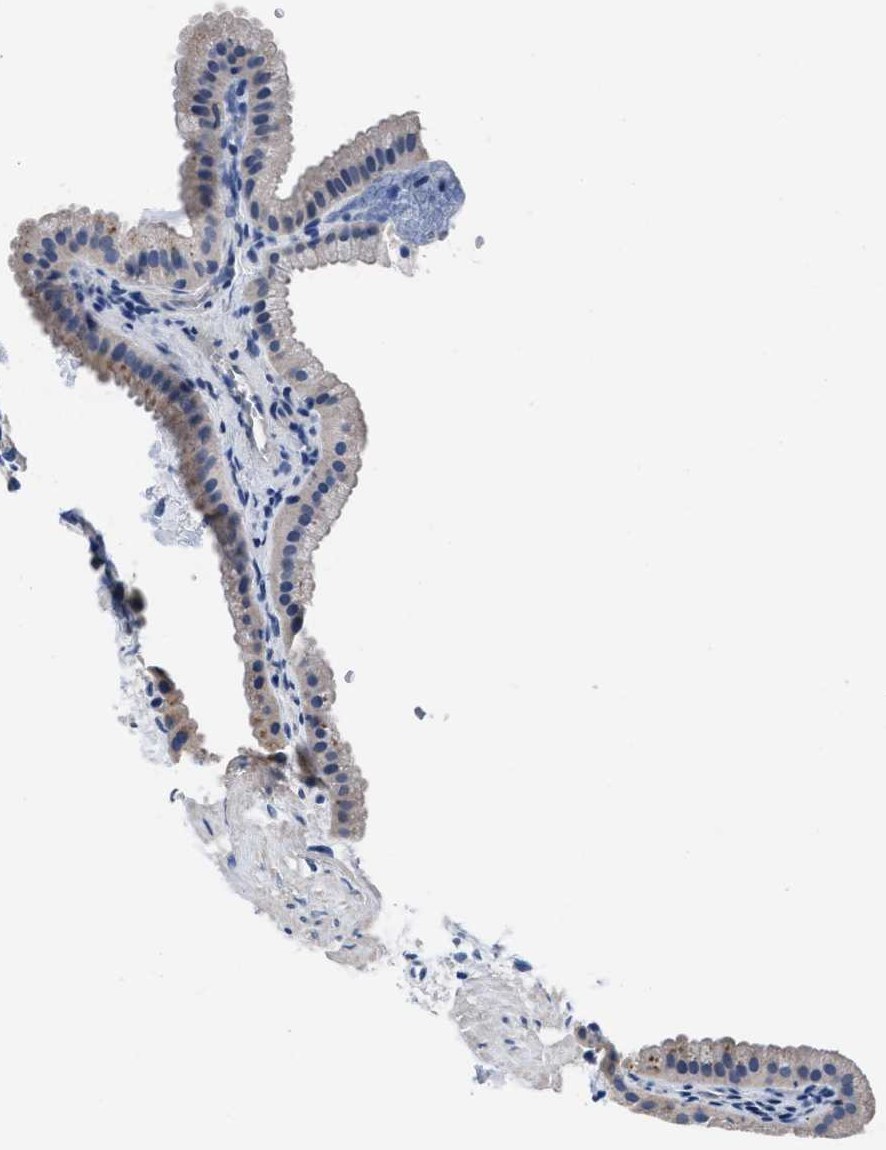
{"staining": {"intensity": "weak", "quantity": "<25%", "location": "cytoplasmic/membranous"}, "tissue": "gallbladder", "cell_type": "Glandular cells", "image_type": "normal", "snomed": [{"axis": "morphology", "description": "Normal tissue, NOS"}, {"axis": "topography", "description": "Gallbladder"}], "caption": "High power microscopy image of an IHC photomicrograph of benign gallbladder, revealing no significant staining in glandular cells.", "gene": "GSTM1", "patient": {"sex": "female", "age": 64}}